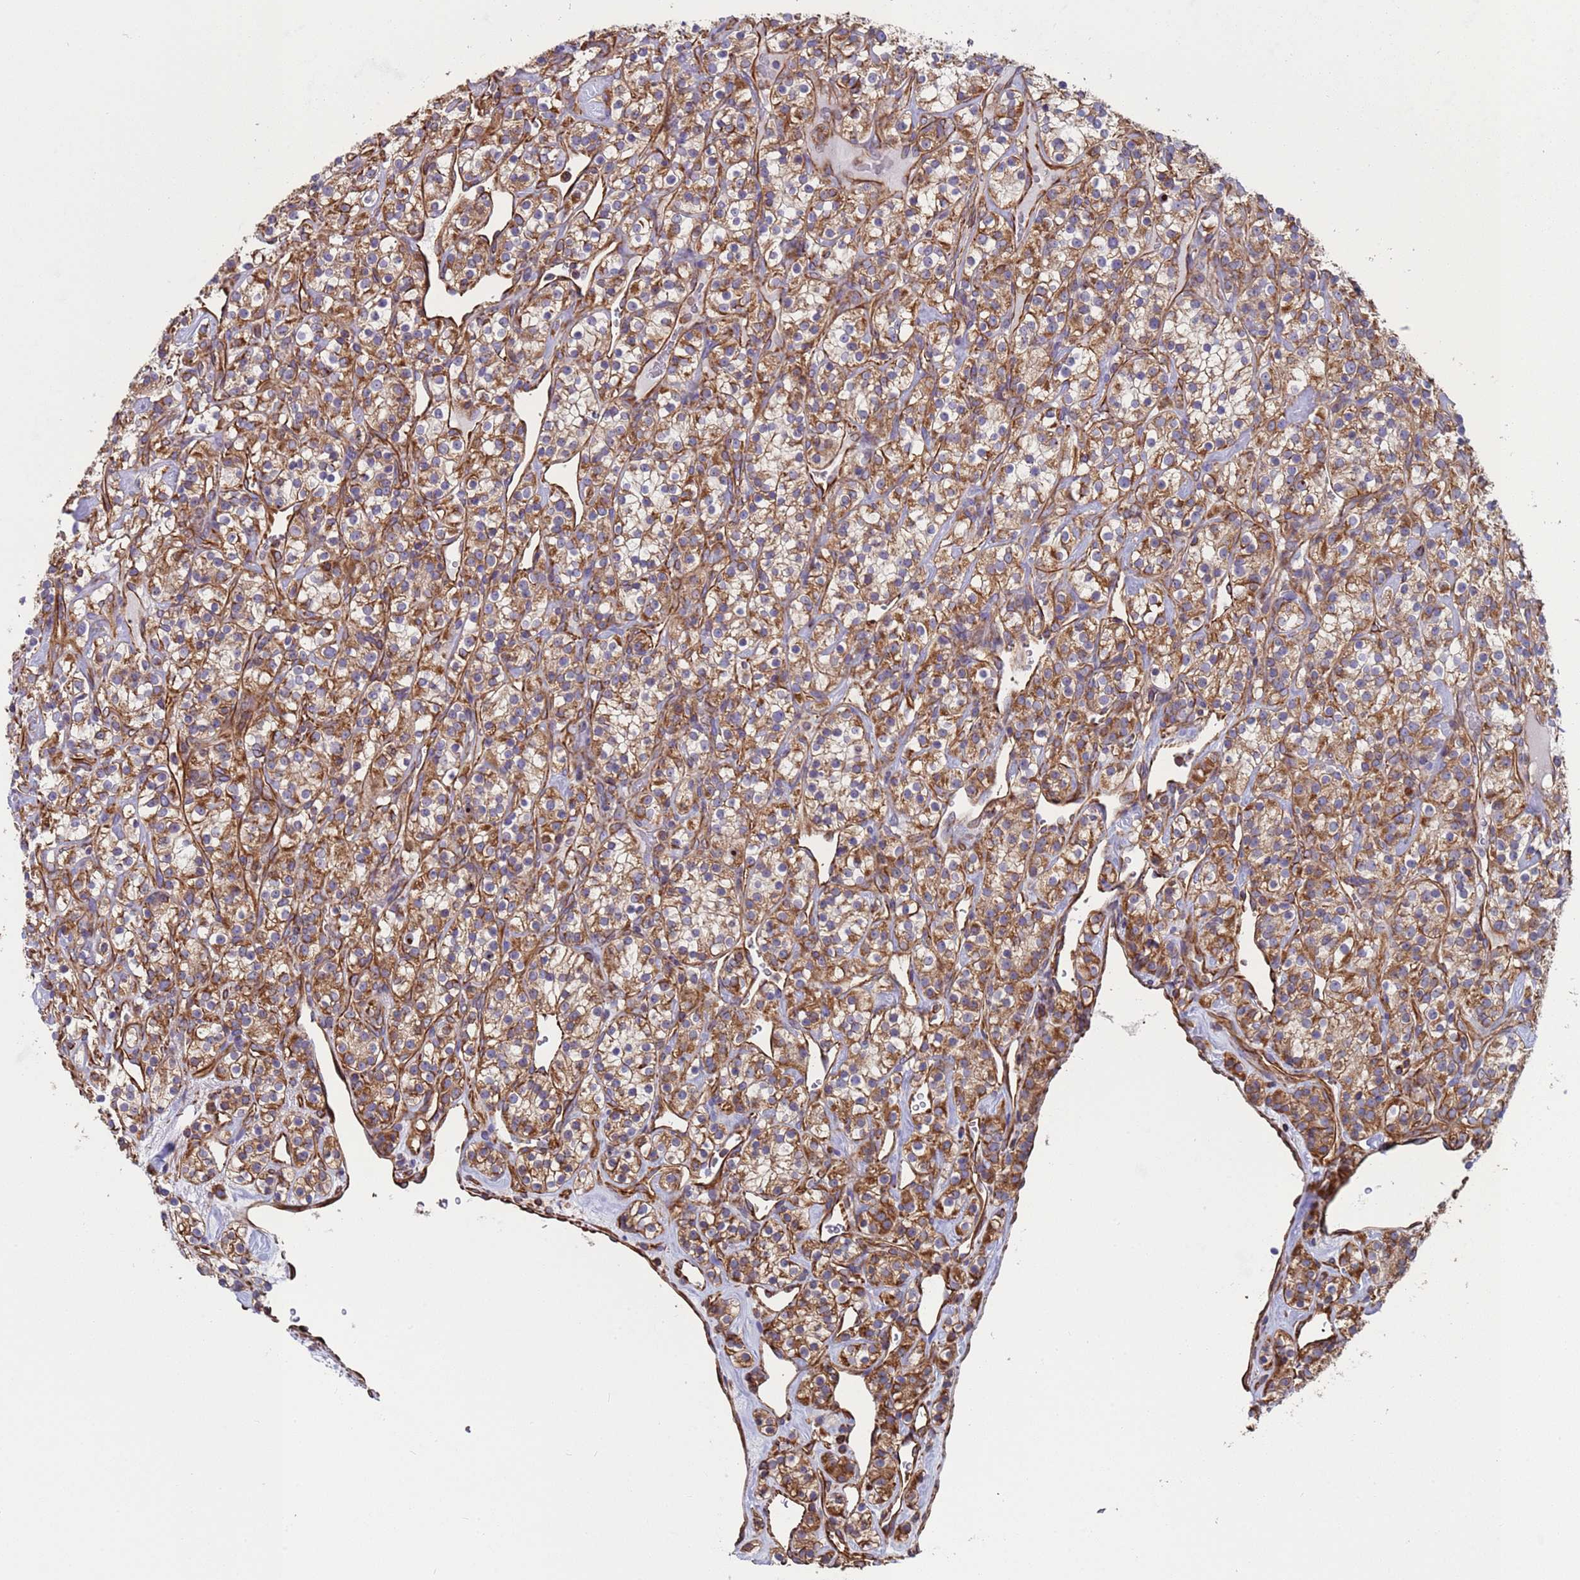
{"staining": {"intensity": "moderate", "quantity": ">75%", "location": "cytoplasmic/membranous"}, "tissue": "renal cancer", "cell_type": "Tumor cells", "image_type": "cancer", "snomed": [{"axis": "morphology", "description": "Adenocarcinoma, NOS"}, {"axis": "topography", "description": "Kidney"}], "caption": "There is medium levels of moderate cytoplasmic/membranous staining in tumor cells of renal cancer, as demonstrated by immunohistochemical staining (brown color).", "gene": "NUDT12", "patient": {"sex": "male", "age": 77}}